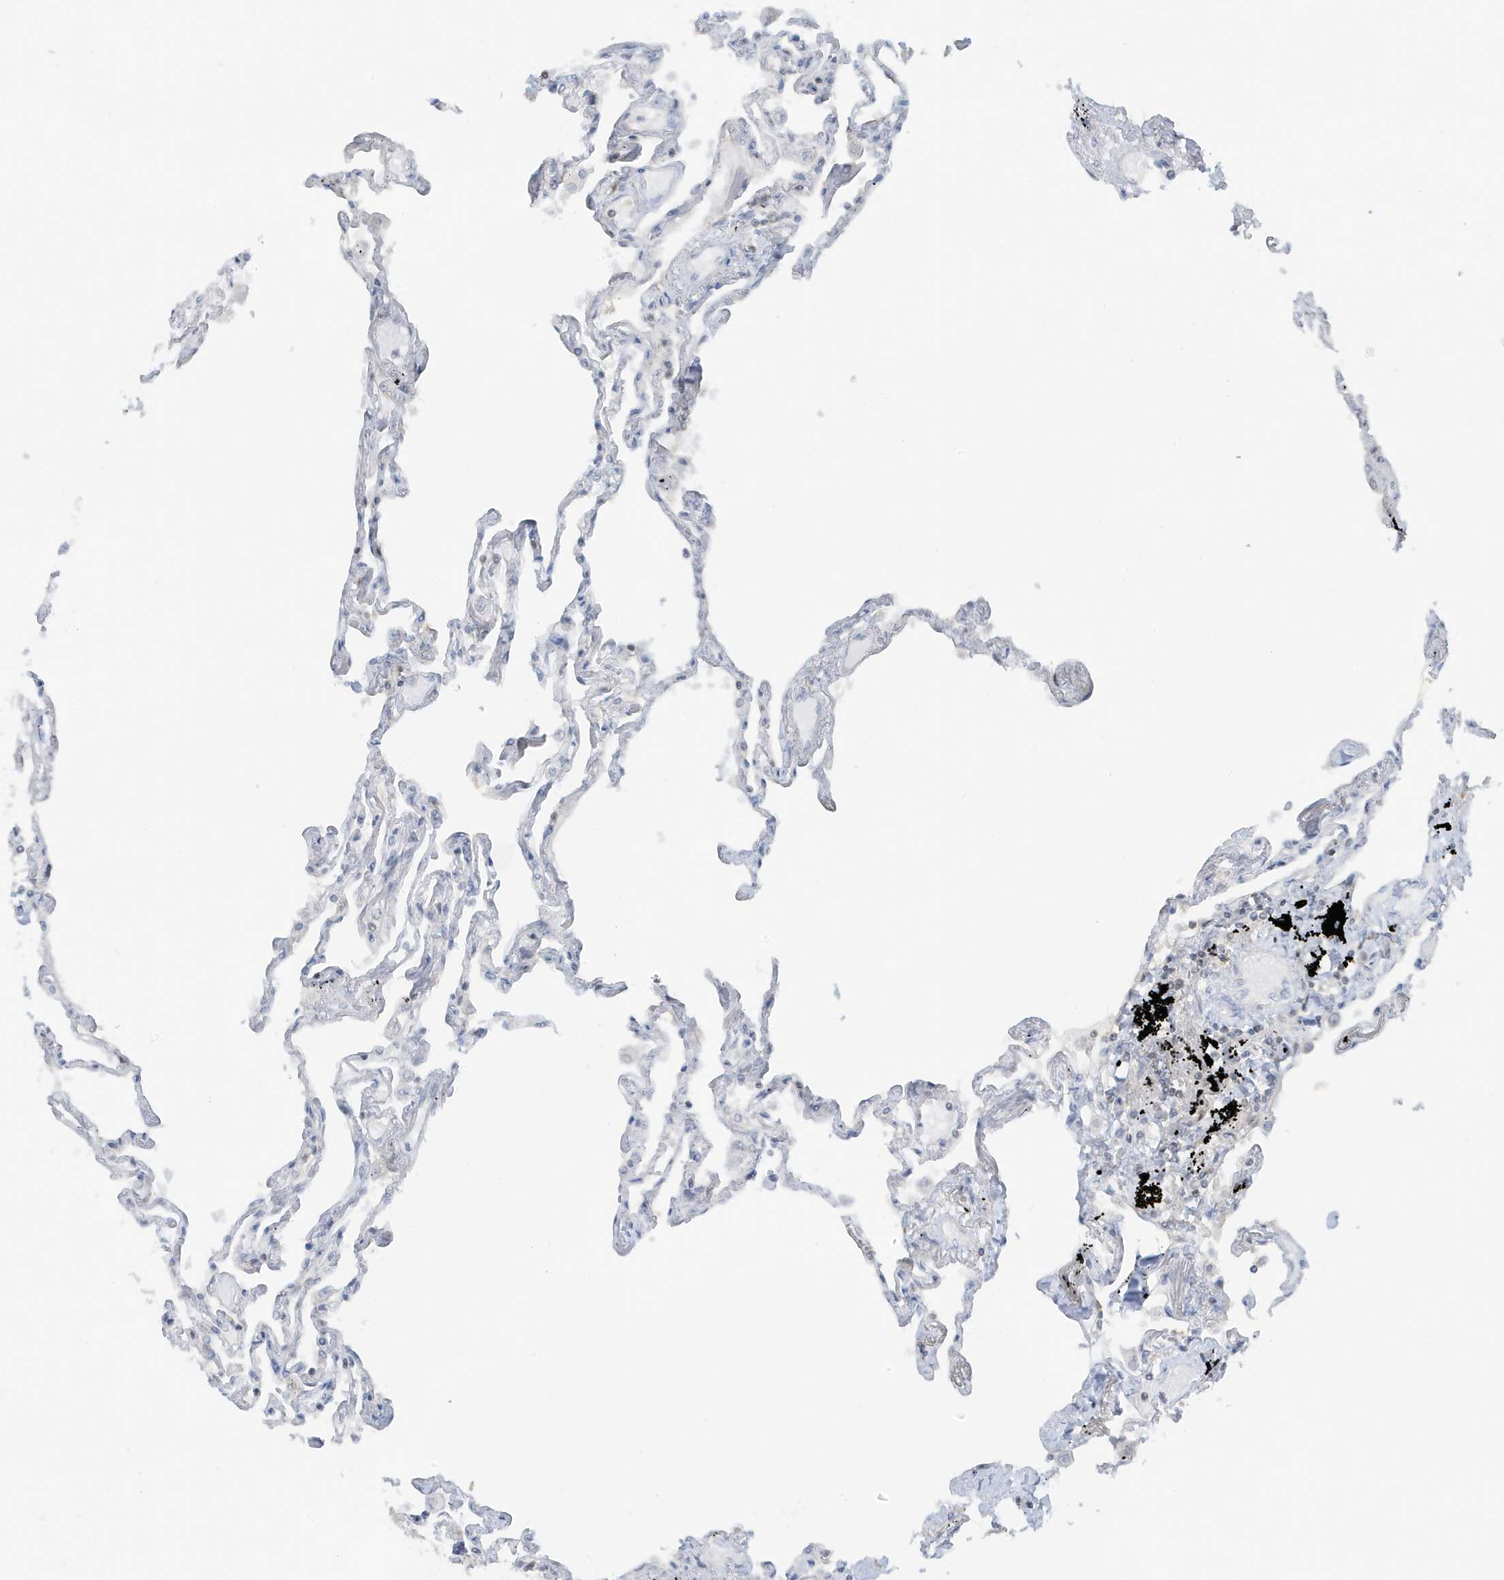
{"staining": {"intensity": "weak", "quantity": "<25%", "location": "cytoplasmic/membranous"}, "tissue": "lung", "cell_type": "Alveolar cells", "image_type": "normal", "snomed": [{"axis": "morphology", "description": "Normal tissue, NOS"}, {"axis": "topography", "description": "Lung"}], "caption": "IHC histopathology image of benign lung stained for a protein (brown), which reveals no expression in alveolar cells.", "gene": "OGA", "patient": {"sex": "female", "age": 67}}